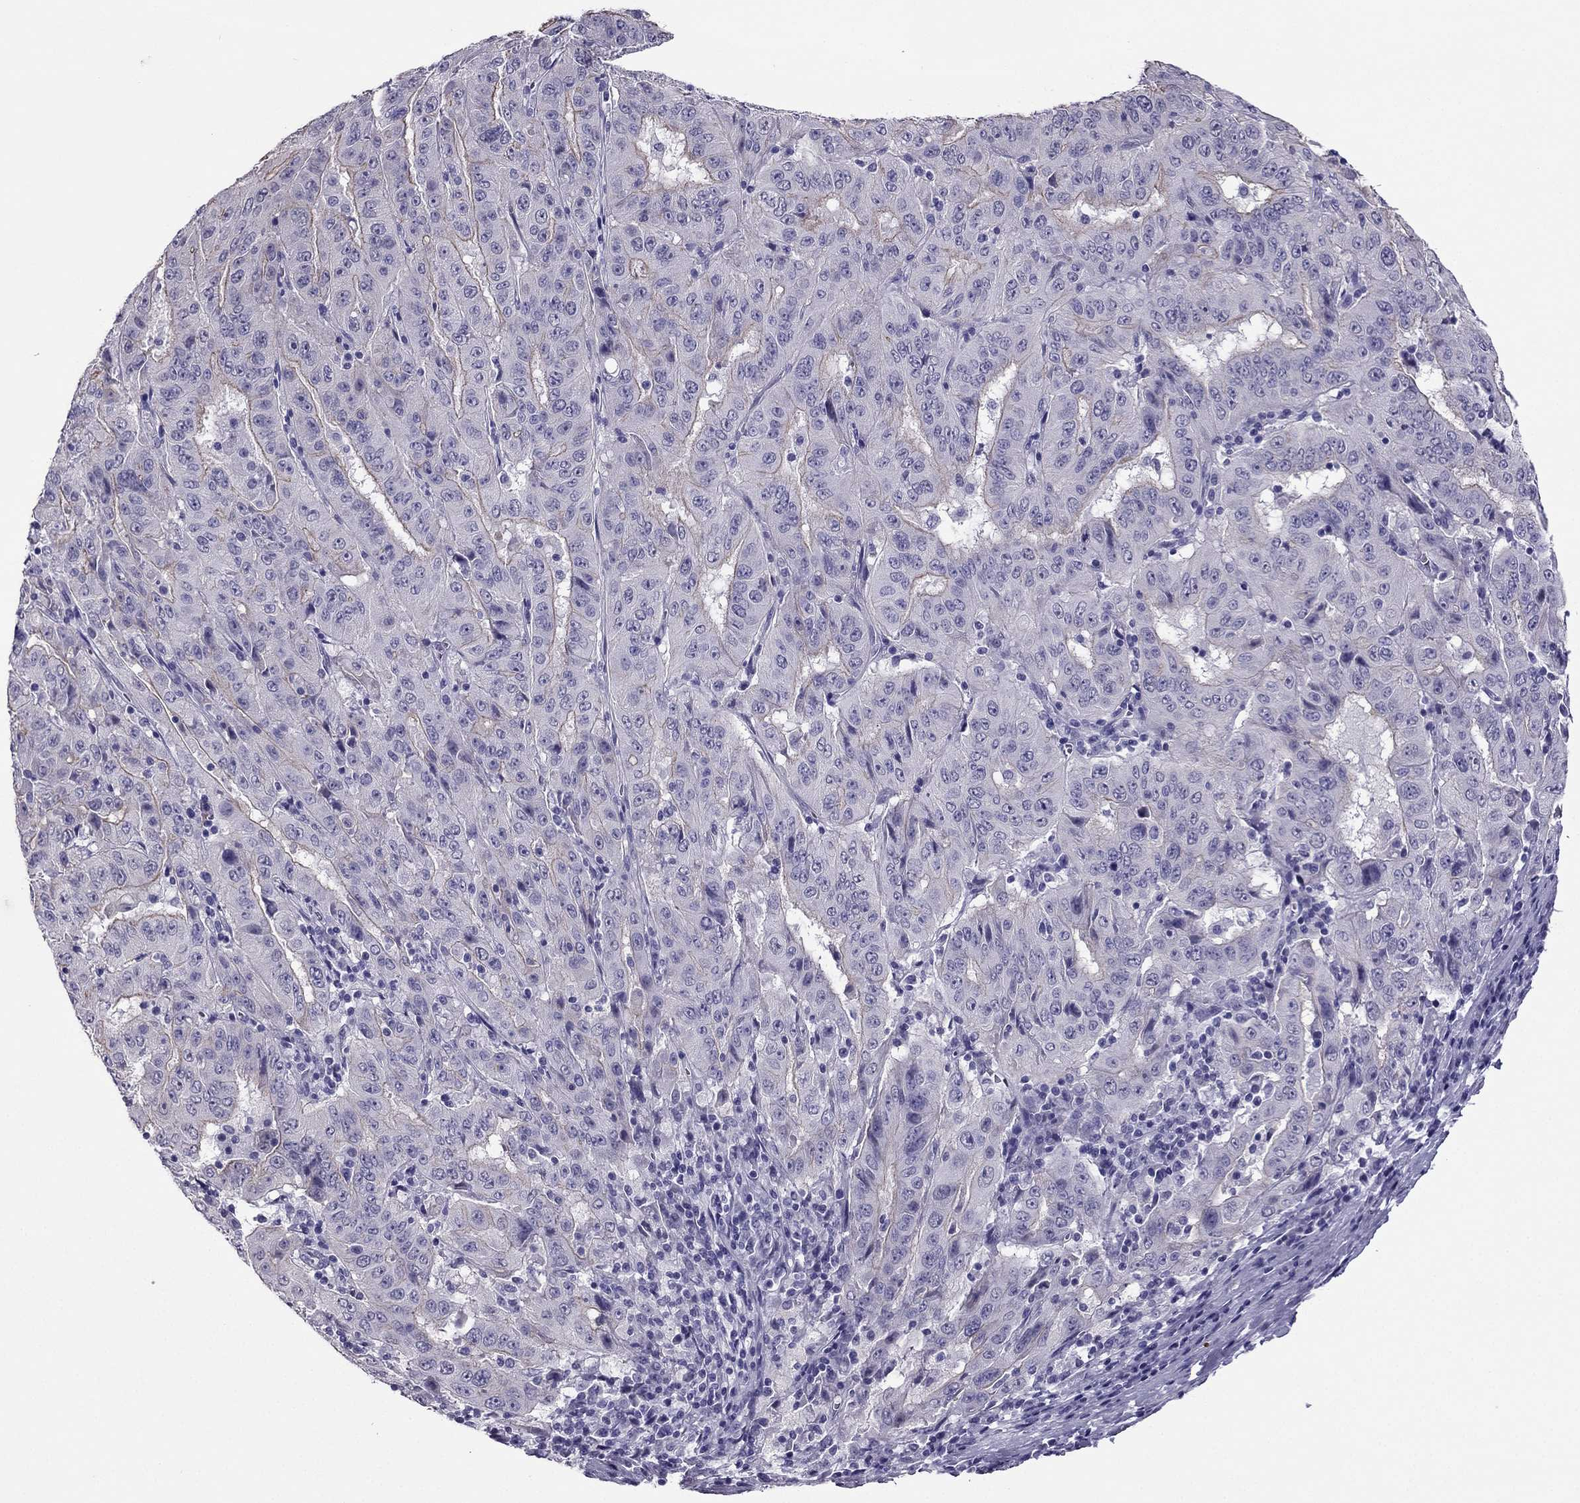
{"staining": {"intensity": "negative", "quantity": "none", "location": "none"}, "tissue": "pancreatic cancer", "cell_type": "Tumor cells", "image_type": "cancer", "snomed": [{"axis": "morphology", "description": "Adenocarcinoma, NOS"}, {"axis": "topography", "description": "Pancreas"}], "caption": "Human pancreatic adenocarcinoma stained for a protein using IHC displays no positivity in tumor cells.", "gene": "PDE6A", "patient": {"sex": "male", "age": 63}}